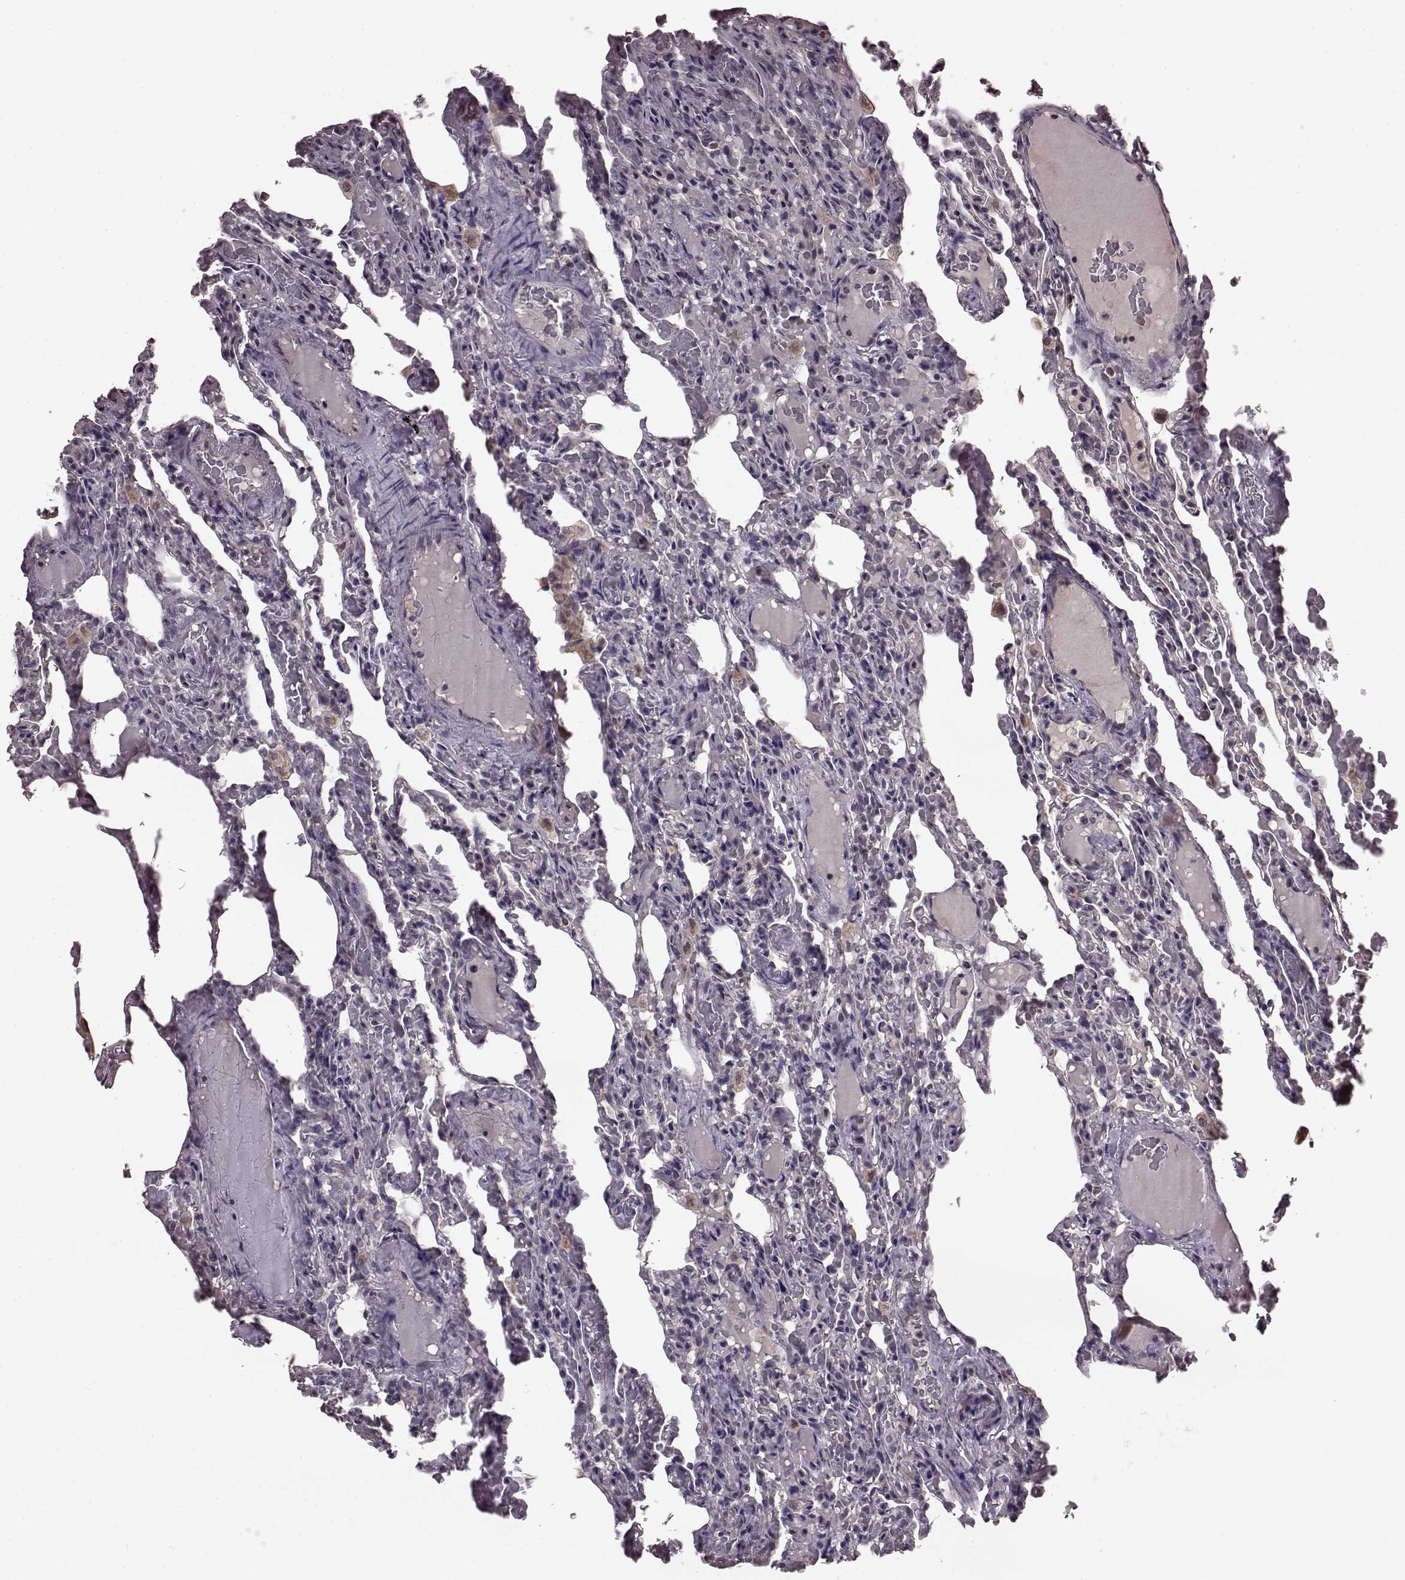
{"staining": {"intensity": "moderate", "quantity": "<25%", "location": "cytoplasmic/membranous"}, "tissue": "lung", "cell_type": "Alveolar cells", "image_type": "normal", "snomed": [{"axis": "morphology", "description": "Normal tissue, NOS"}, {"axis": "topography", "description": "Lung"}], "caption": "Protein expression by immunohistochemistry (IHC) displays moderate cytoplasmic/membranous expression in approximately <25% of alveolar cells in unremarkable lung. The staining is performed using DAB (3,3'-diaminobenzidine) brown chromogen to label protein expression. The nuclei are counter-stained blue using hematoxylin.", "gene": "NTF3", "patient": {"sex": "female", "age": 43}}